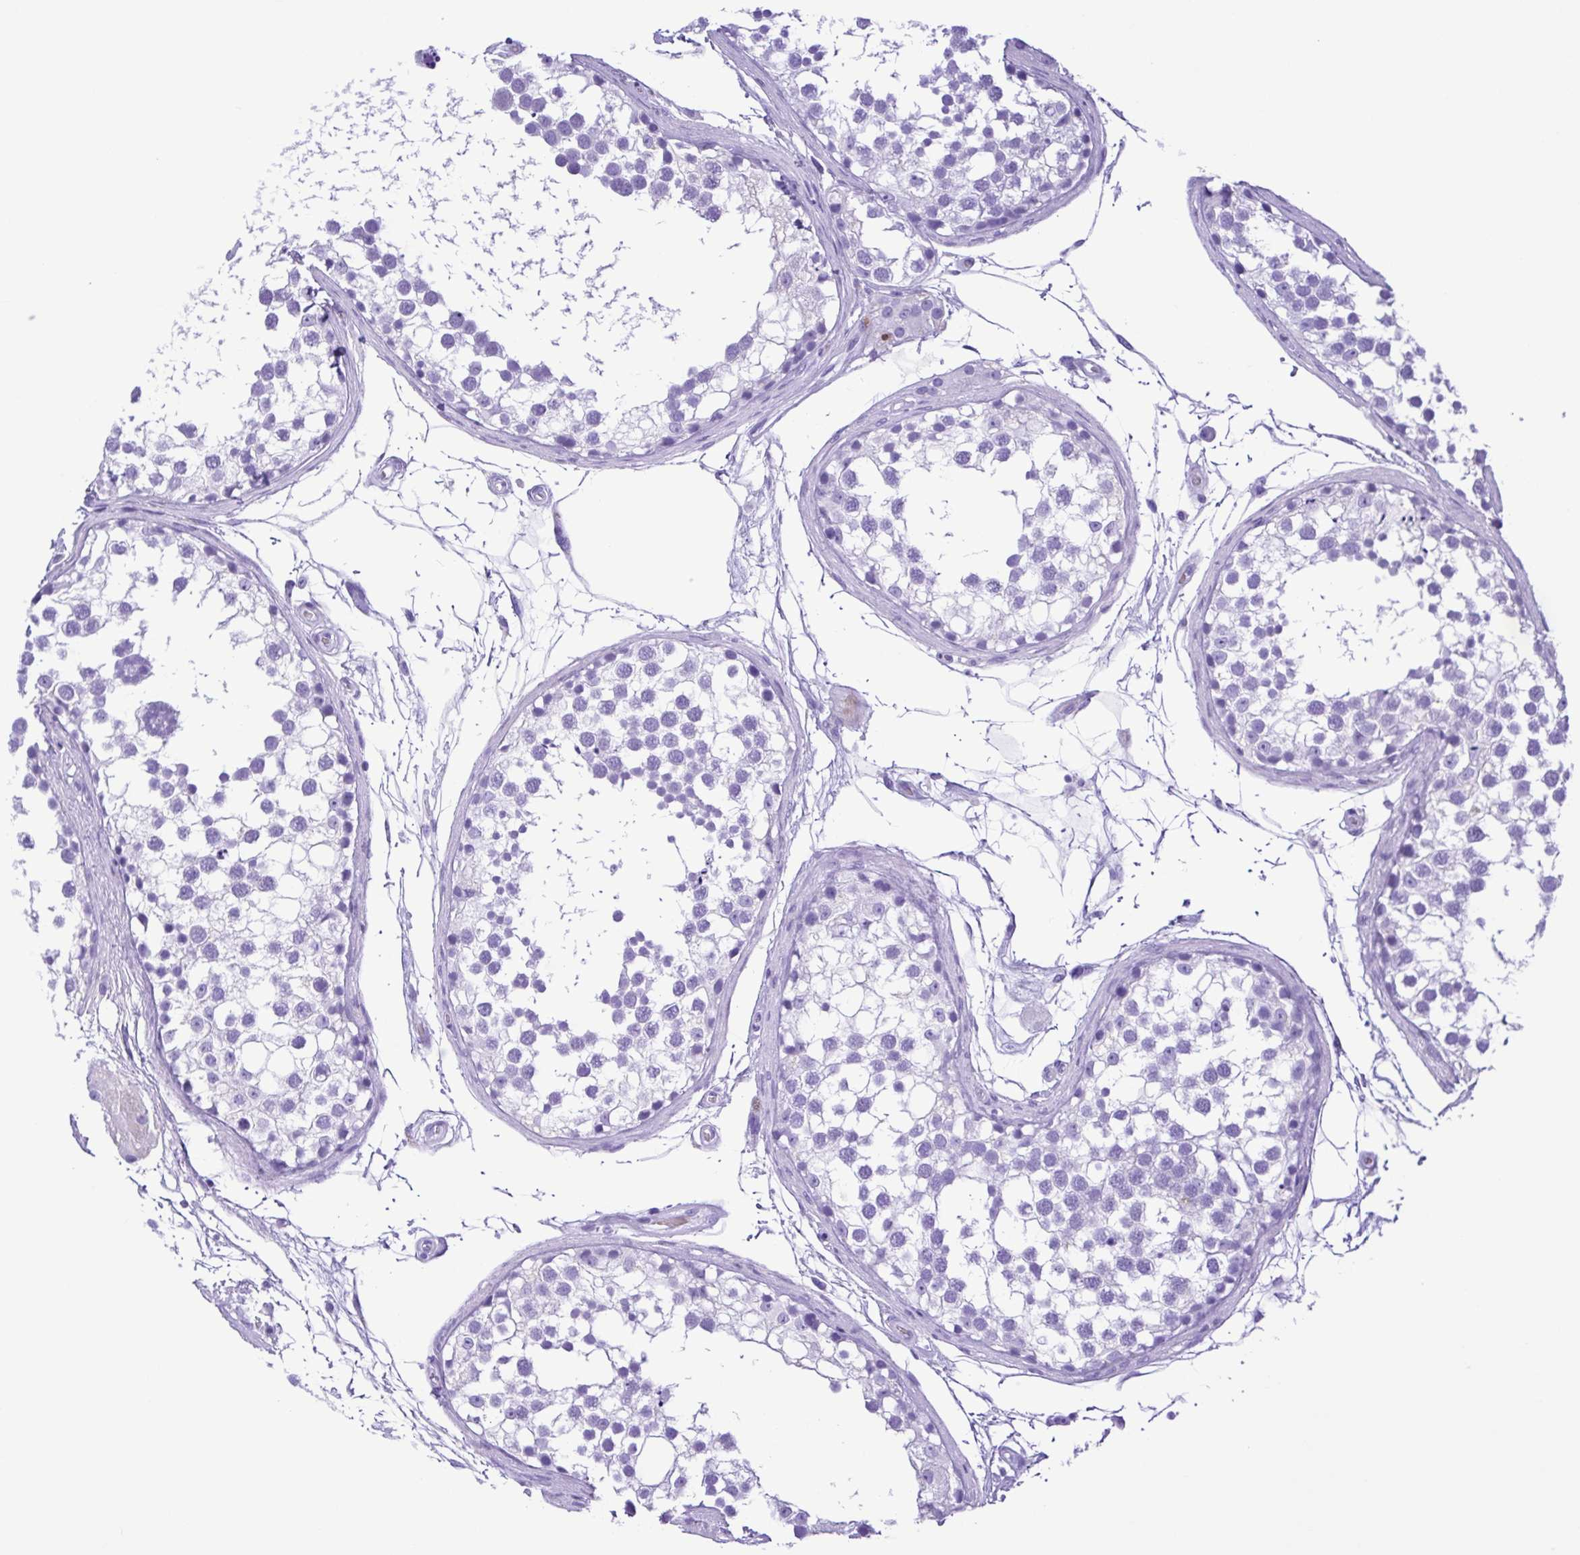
{"staining": {"intensity": "negative", "quantity": "none", "location": "none"}, "tissue": "testis", "cell_type": "Cells in seminiferous ducts", "image_type": "normal", "snomed": [{"axis": "morphology", "description": "Normal tissue, NOS"}, {"axis": "morphology", "description": "Seminoma, NOS"}, {"axis": "topography", "description": "Testis"}], "caption": "This is an IHC photomicrograph of normal human testis. There is no positivity in cells in seminiferous ducts.", "gene": "SYT1", "patient": {"sex": "male", "age": 65}}